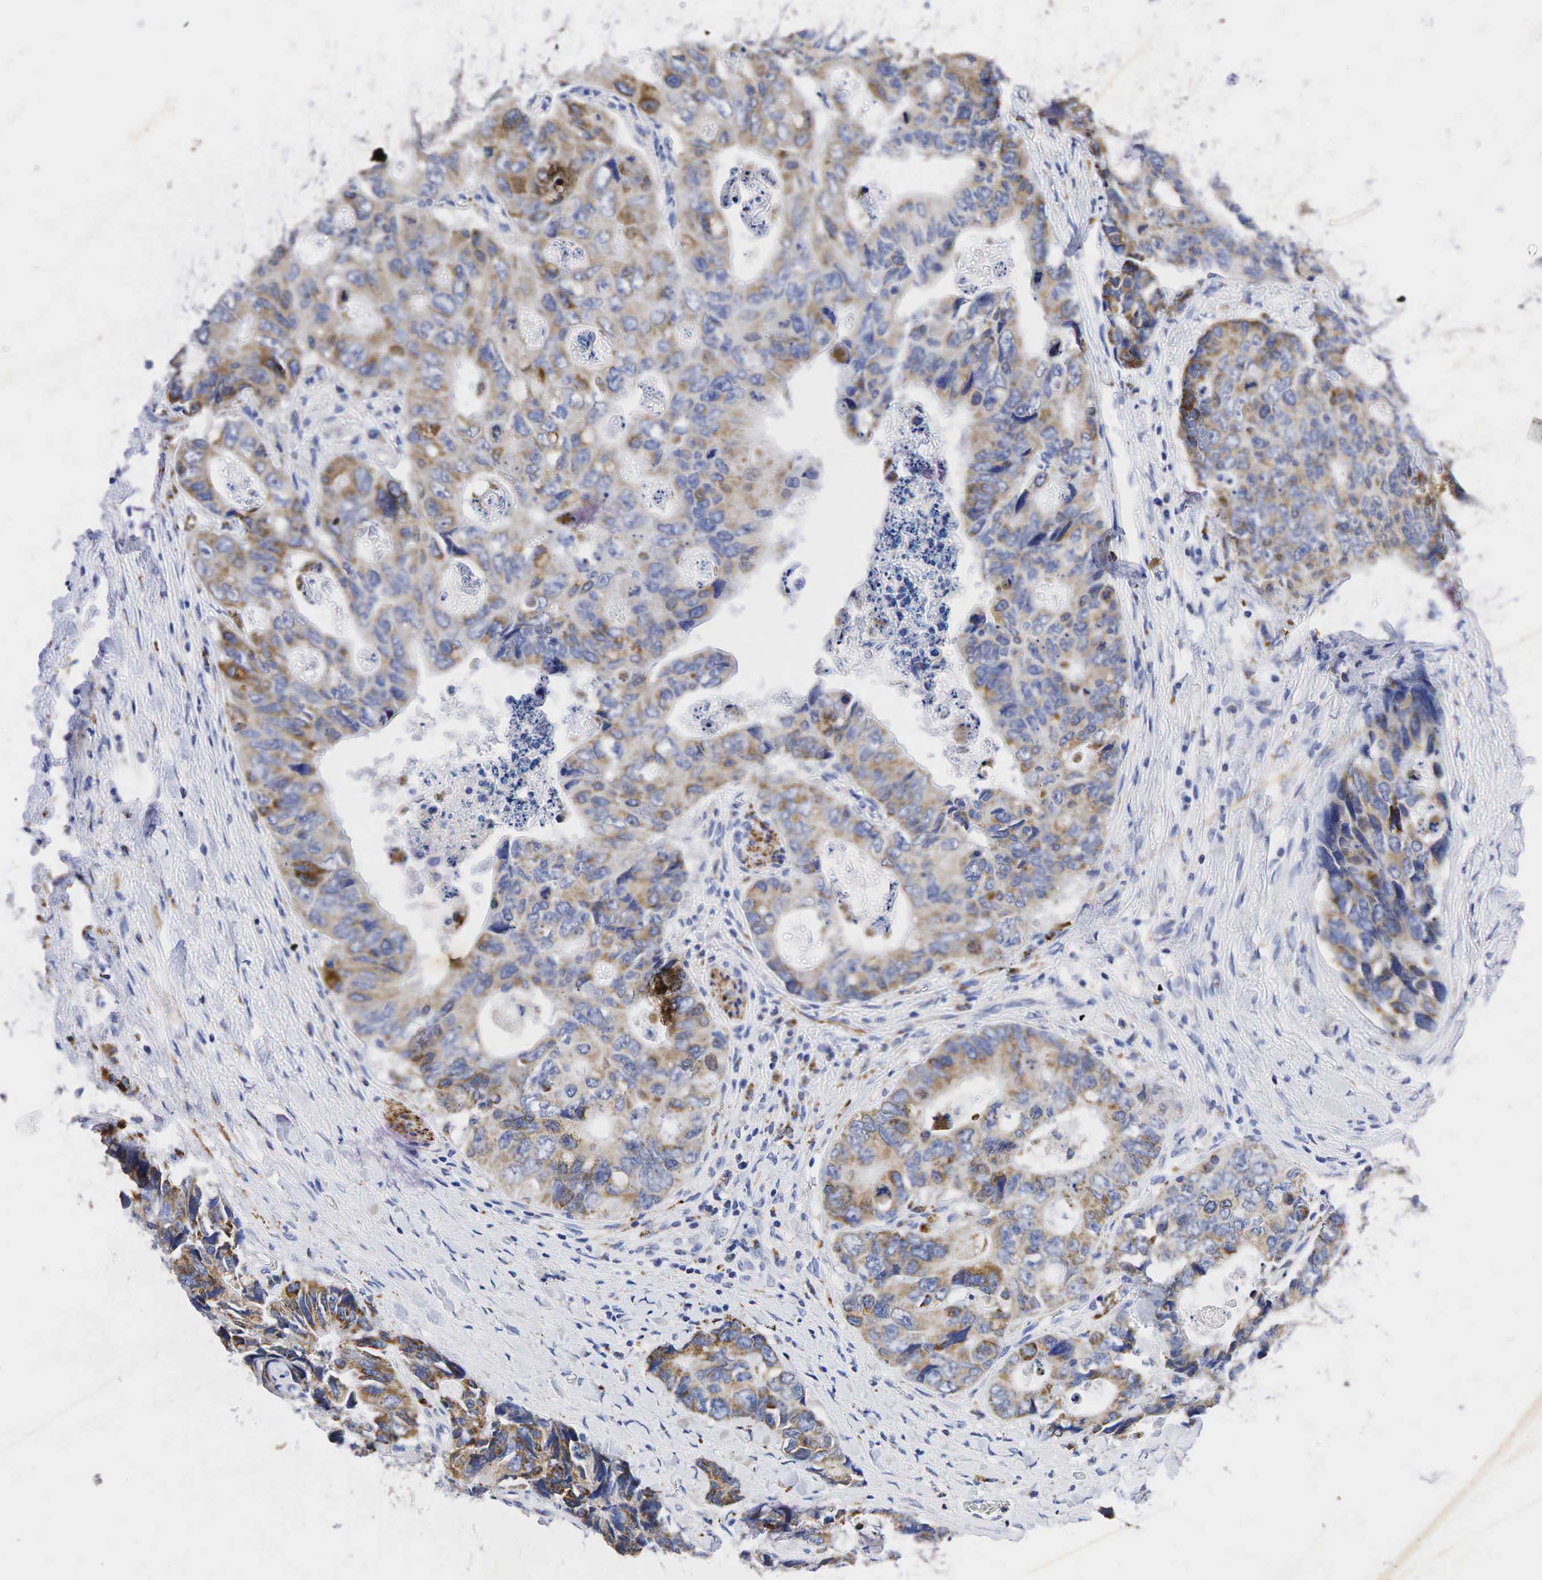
{"staining": {"intensity": "moderate", "quantity": ">75%", "location": "cytoplasmic/membranous"}, "tissue": "colorectal cancer", "cell_type": "Tumor cells", "image_type": "cancer", "snomed": [{"axis": "morphology", "description": "Adenocarcinoma, NOS"}, {"axis": "topography", "description": "Rectum"}], "caption": "Human colorectal cancer stained with a brown dye exhibits moderate cytoplasmic/membranous positive staining in approximately >75% of tumor cells.", "gene": "SYP", "patient": {"sex": "female", "age": 67}}